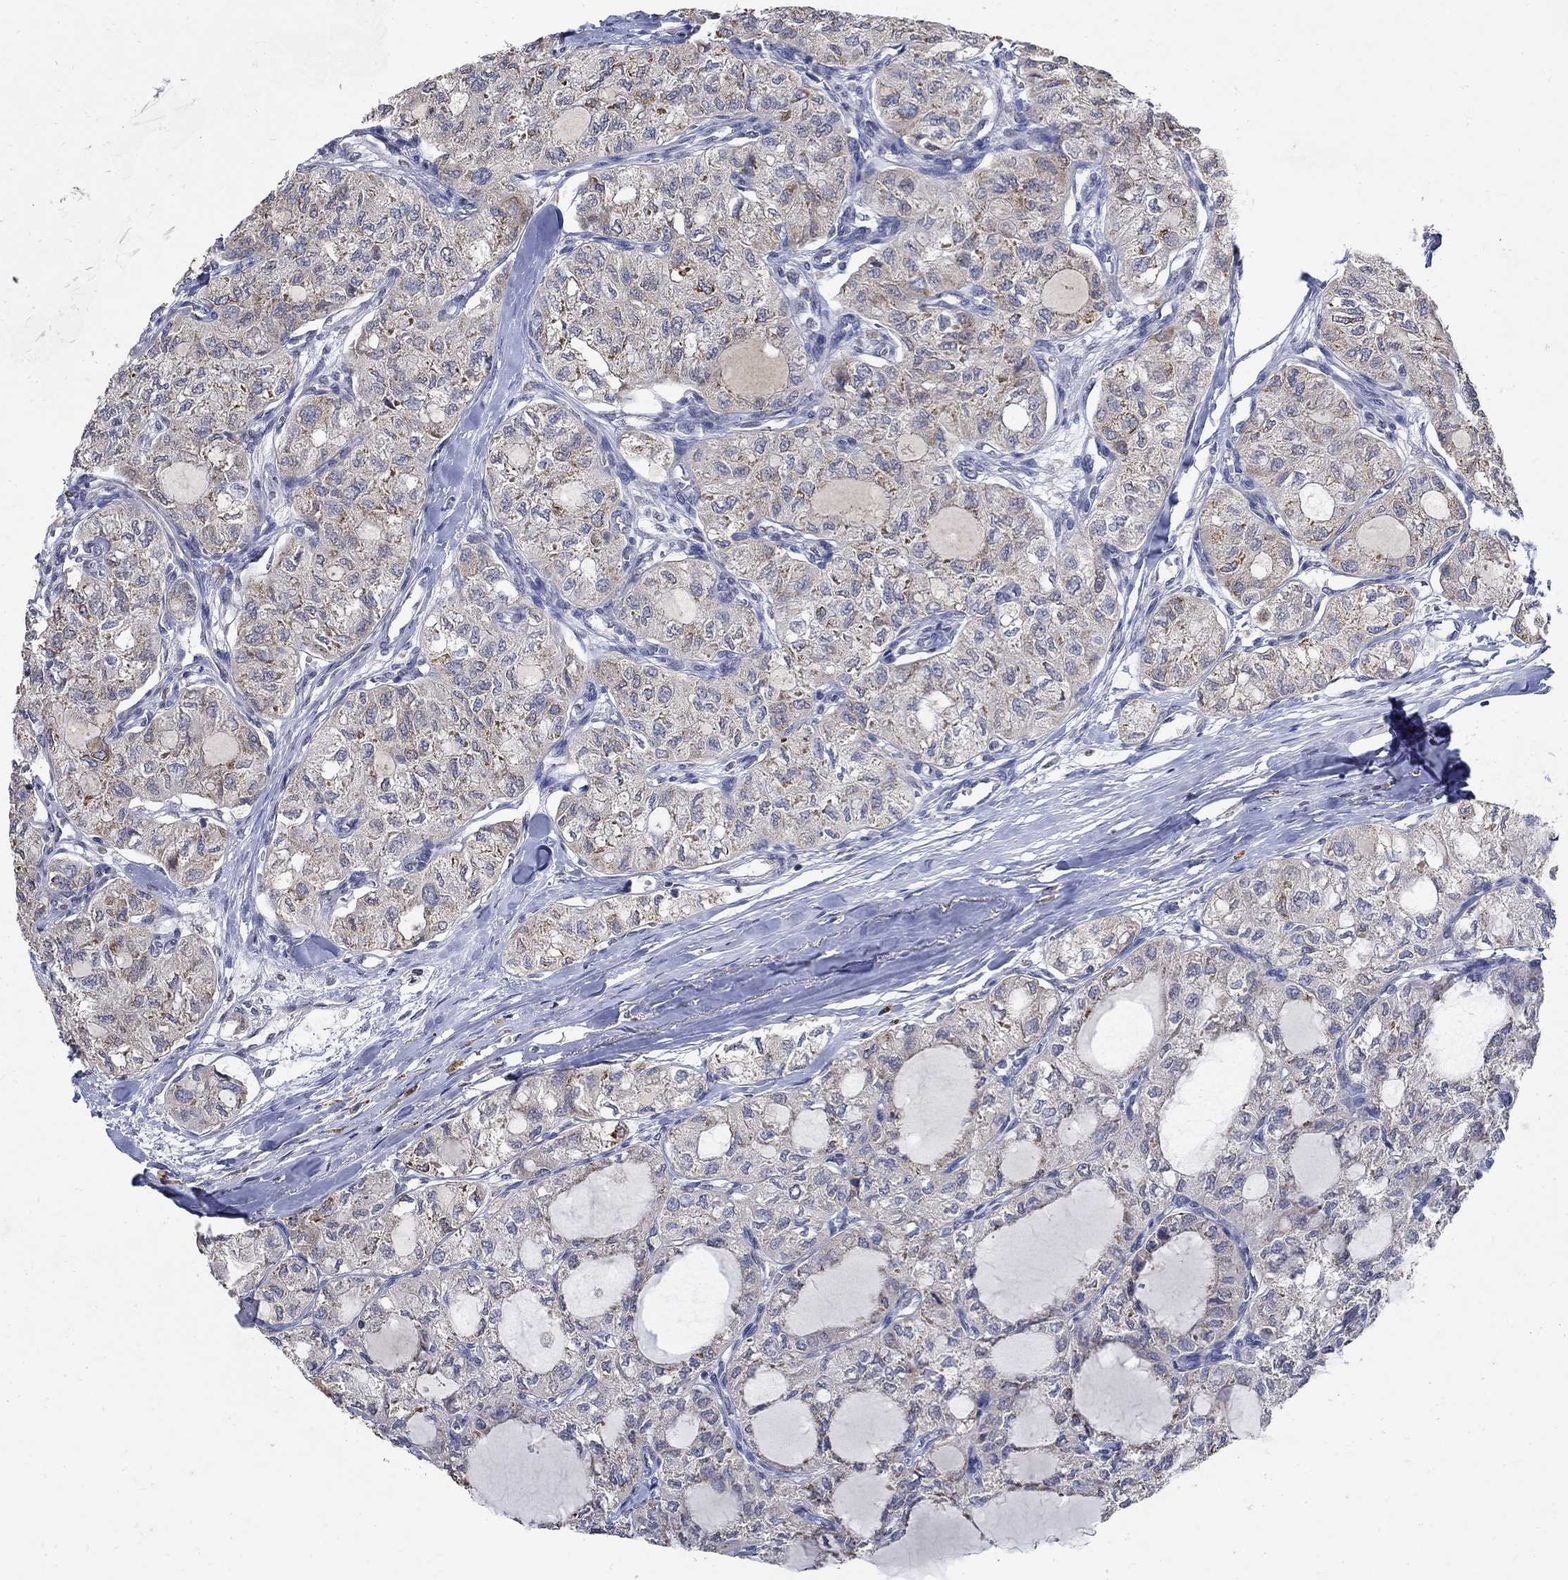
{"staining": {"intensity": "moderate", "quantity": "<25%", "location": "cytoplasmic/membranous"}, "tissue": "thyroid cancer", "cell_type": "Tumor cells", "image_type": "cancer", "snomed": [{"axis": "morphology", "description": "Follicular adenoma carcinoma, NOS"}, {"axis": "topography", "description": "Thyroid gland"}], "caption": "Thyroid cancer (follicular adenoma carcinoma) was stained to show a protein in brown. There is low levels of moderate cytoplasmic/membranous staining in approximately <25% of tumor cells.", "gene": "TMEM169", "patient": {"sex": "male", "age": 75}}